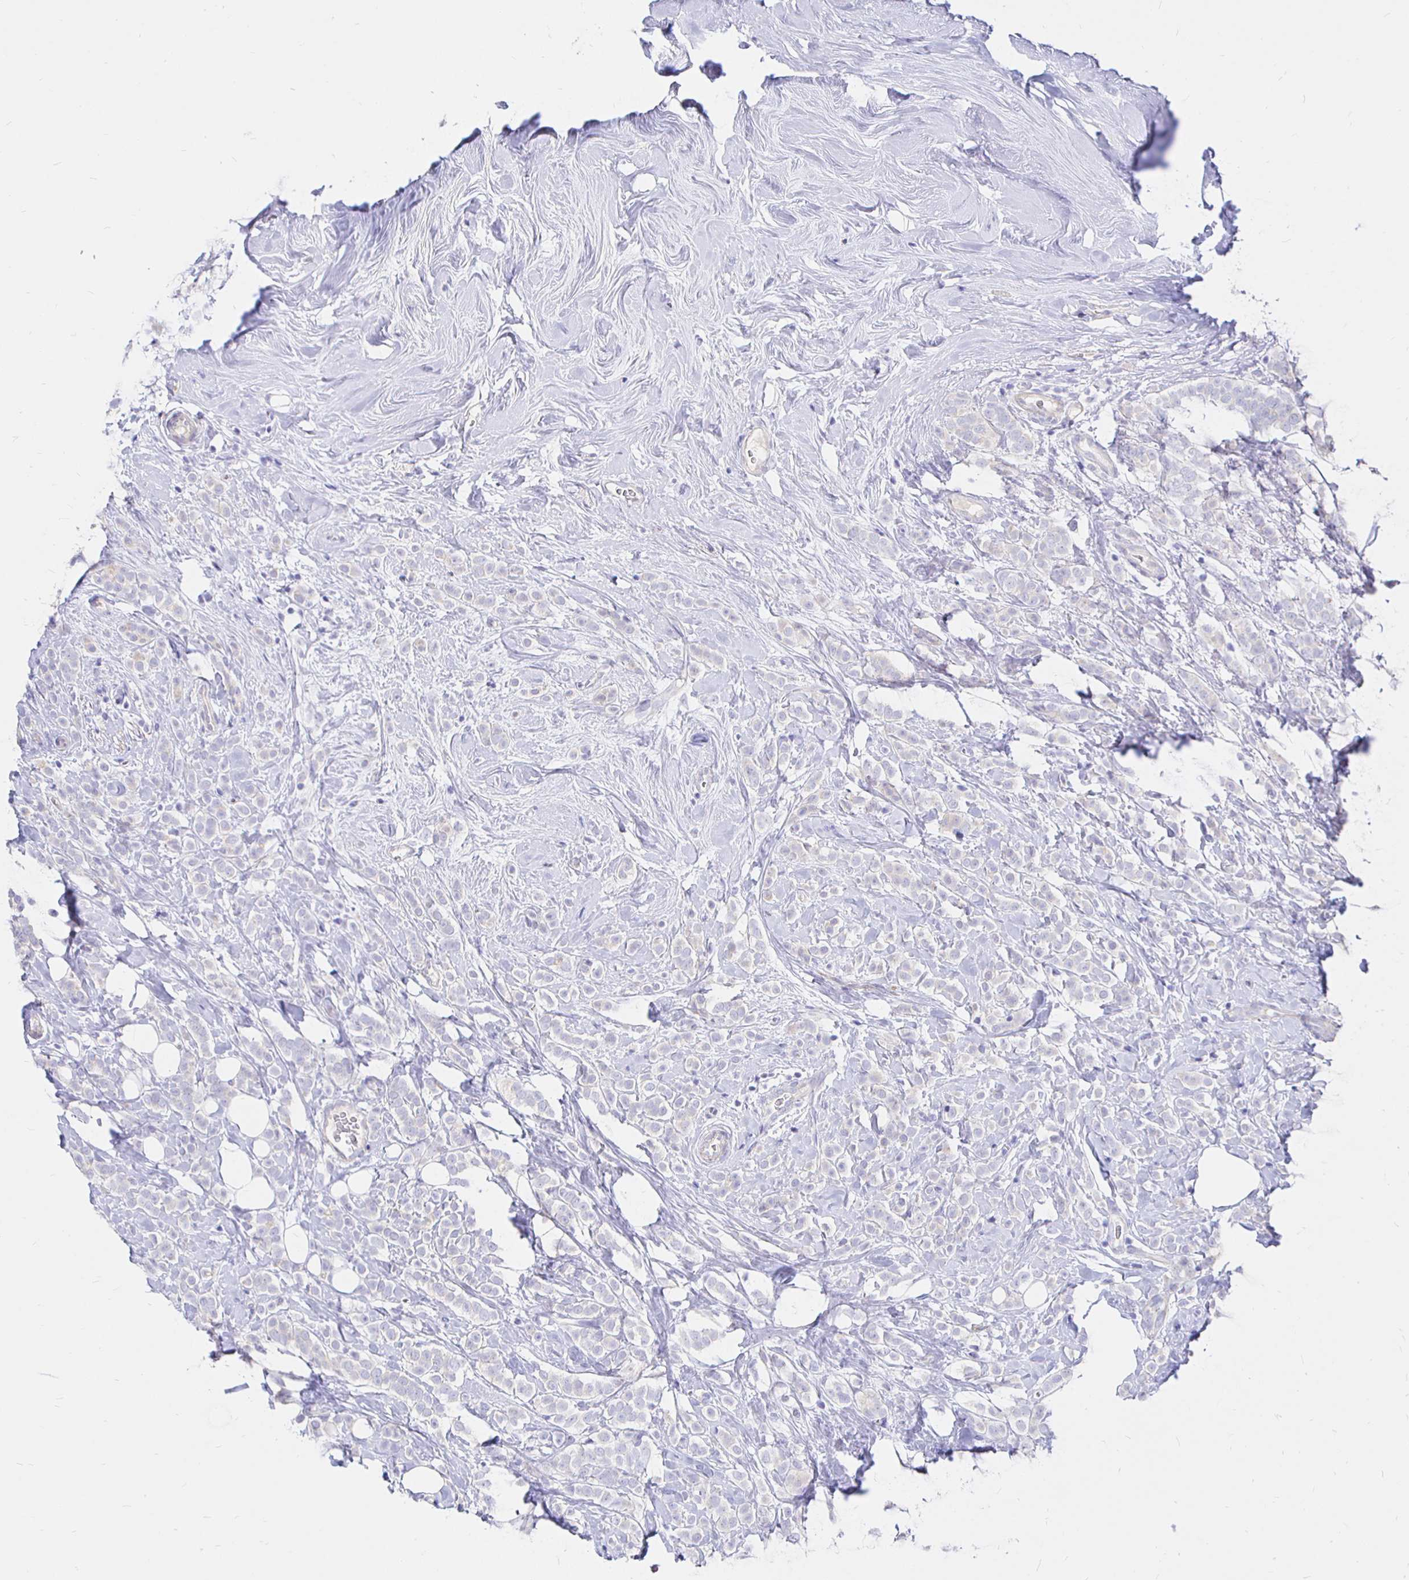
{"staining": {"intensity": "negative", "quantity": "none", "location": "none"}, "tissue": "breast cancer", "cell_type": "Tumor cells", "image_type": "cancer", "snomed": [{"axis": "morphology", "description": "Lobular carcinoma"}, {"axis": "topography", "description": "Breast"}], "caption": "Immunohistochemistry (IHC) photomicrograph of neoplastic tissue: lobular carcinoma (breast) stained with DAB (3,3'-diaminobenzidine) displays no significant protein staining in tumor cells. (DAB (3,3'-diaminobenzidine) immunohistochemistry with hematoxylin counter stain).", "gene": "NECAB1", "patient": {"sex": "female", "age": 49}}